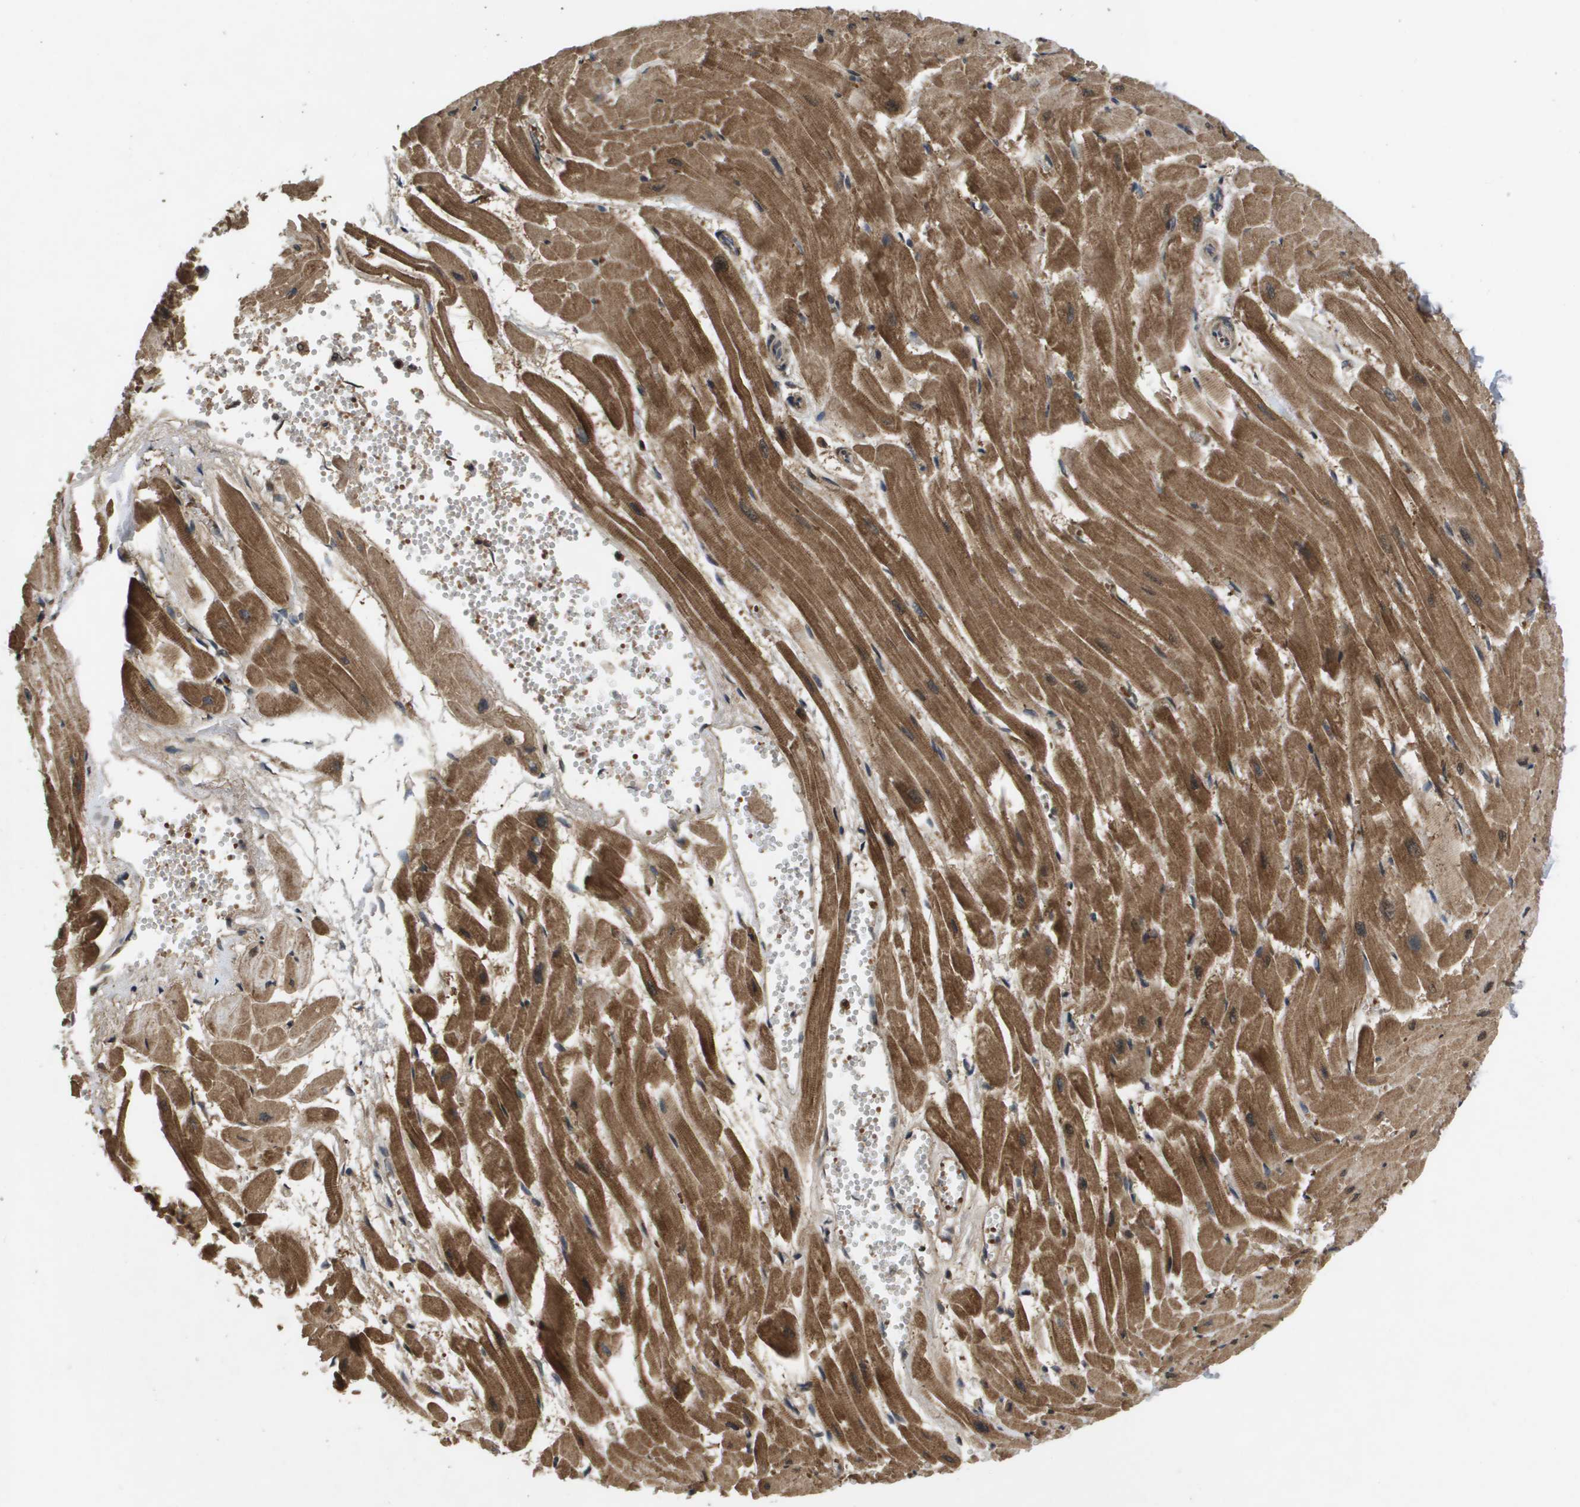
{"staining": {"intensity": "moderate", "quantity": ">75%", "location": "cytoplasmic/membranous"}, "tissue": "heart muscle", "cell_type": "Cardiomyocytes", "image_type": "normal", "snomed": [{"axis": "morphology", "description": "Normal tissue, NOS"}, {"axis": "topography", "description": "Heart"}], "caption": "Brown immunohistochemical staining in benign heart muscle reveals moderate cytoplasmic/membranous expression in about >75% of cardiomyocytes.", "gene": "SPTLC1", "patient": {"sex": "female", "age": 19}}